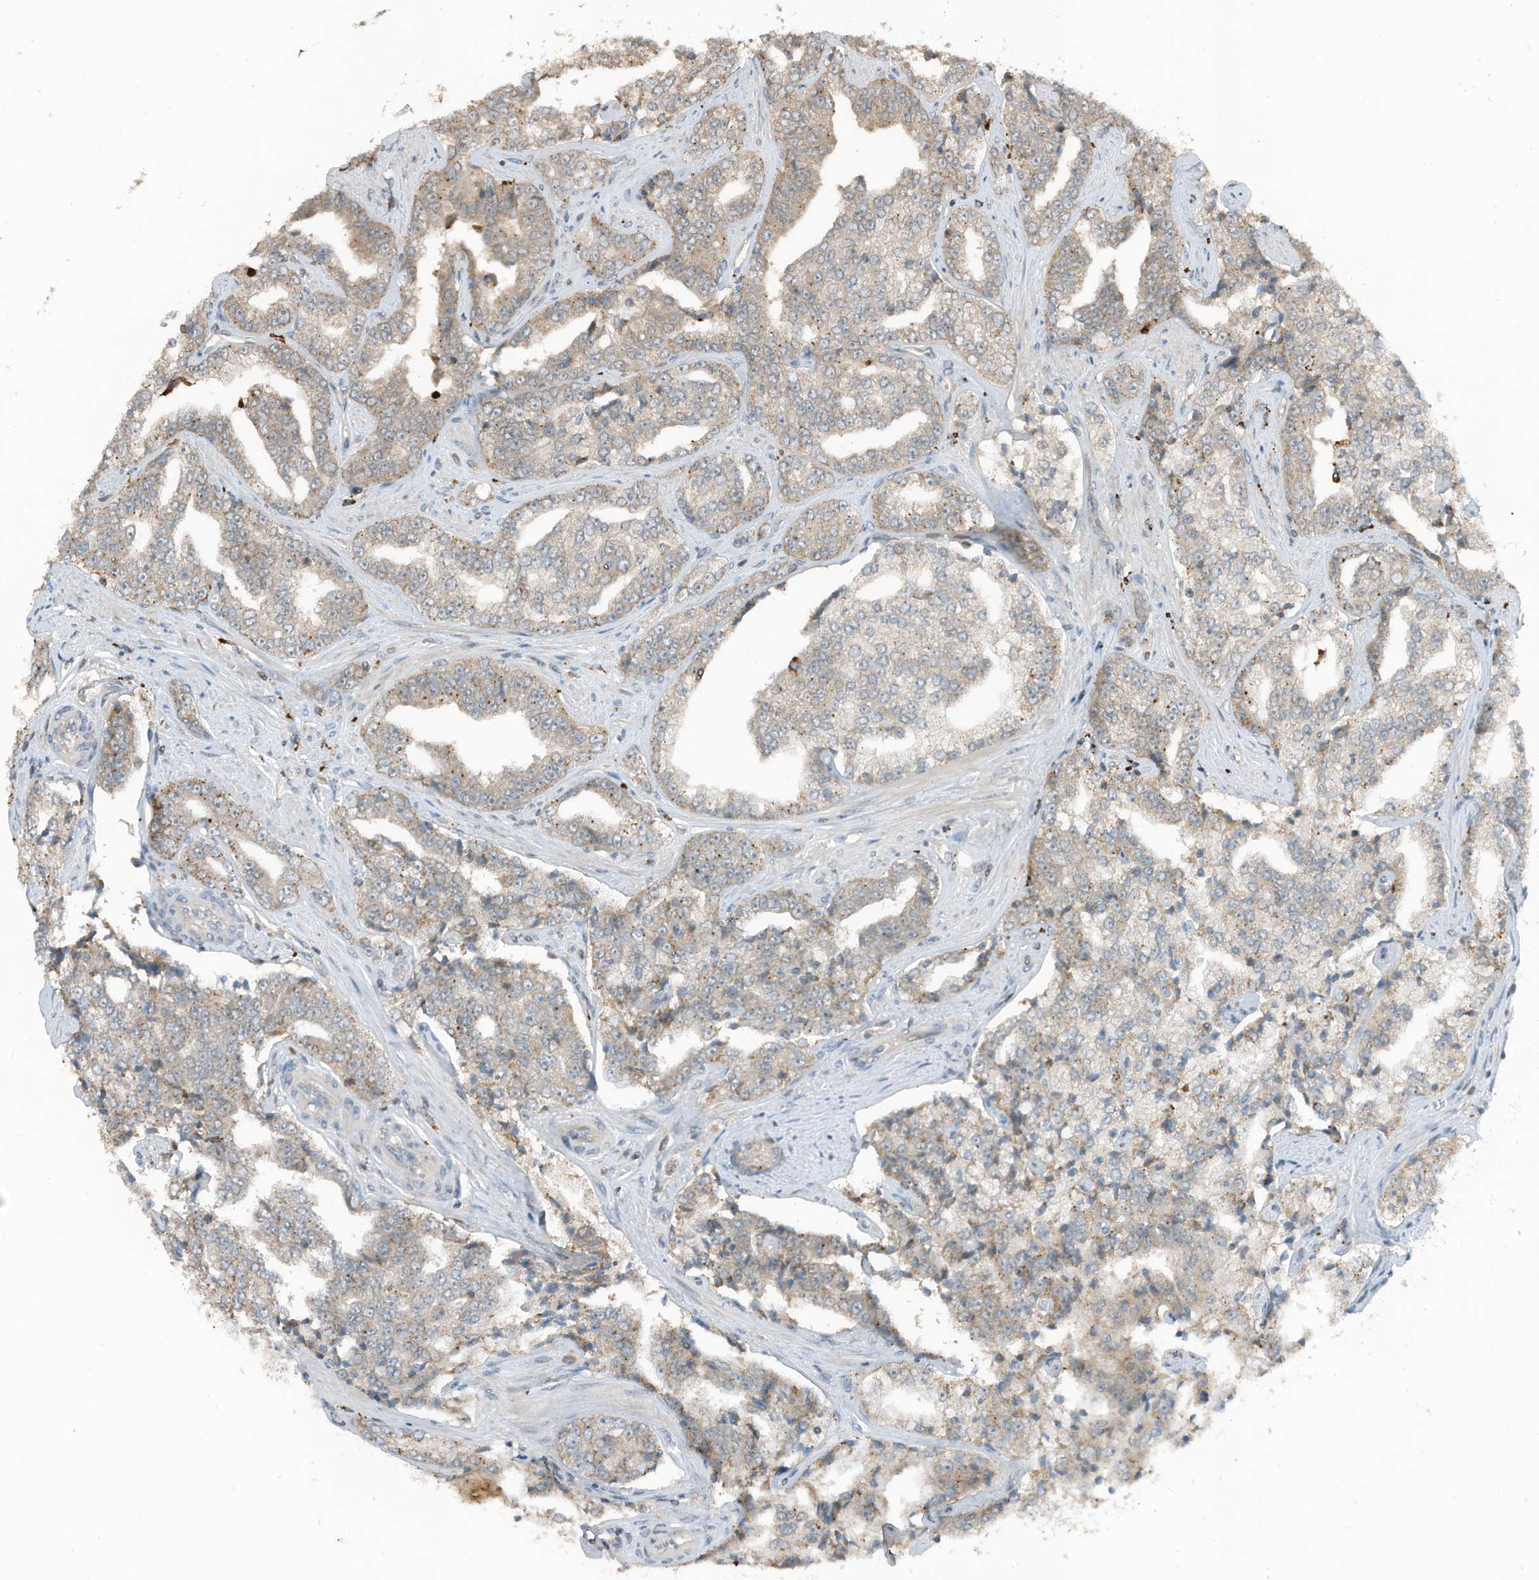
{"staining": {"intensity": "weak", "quantity": "25%-75%", "location": "cytoplasmic/membranous"}, "tissue": "prostate cancer", "cell_type": "Tumor cells", "image_type": "cancer", "snomed": [{"axis": "morphology", "description": "Adenocarcinoma, High grade"}, {"axis": "topography", "description": "Prostate"}], "caption": "Brown immunohistochemical staining in prostate cancer exhibits weak cytoplasmic/membranous expression in about 25%-75% of tumor cells. (DAB (3,3'-diaminobenzidine) = brown stain, brightfield microscopy at high magnification).", "gene": "TXNDC9", "patient": {"sex": "male", "age": 71}}